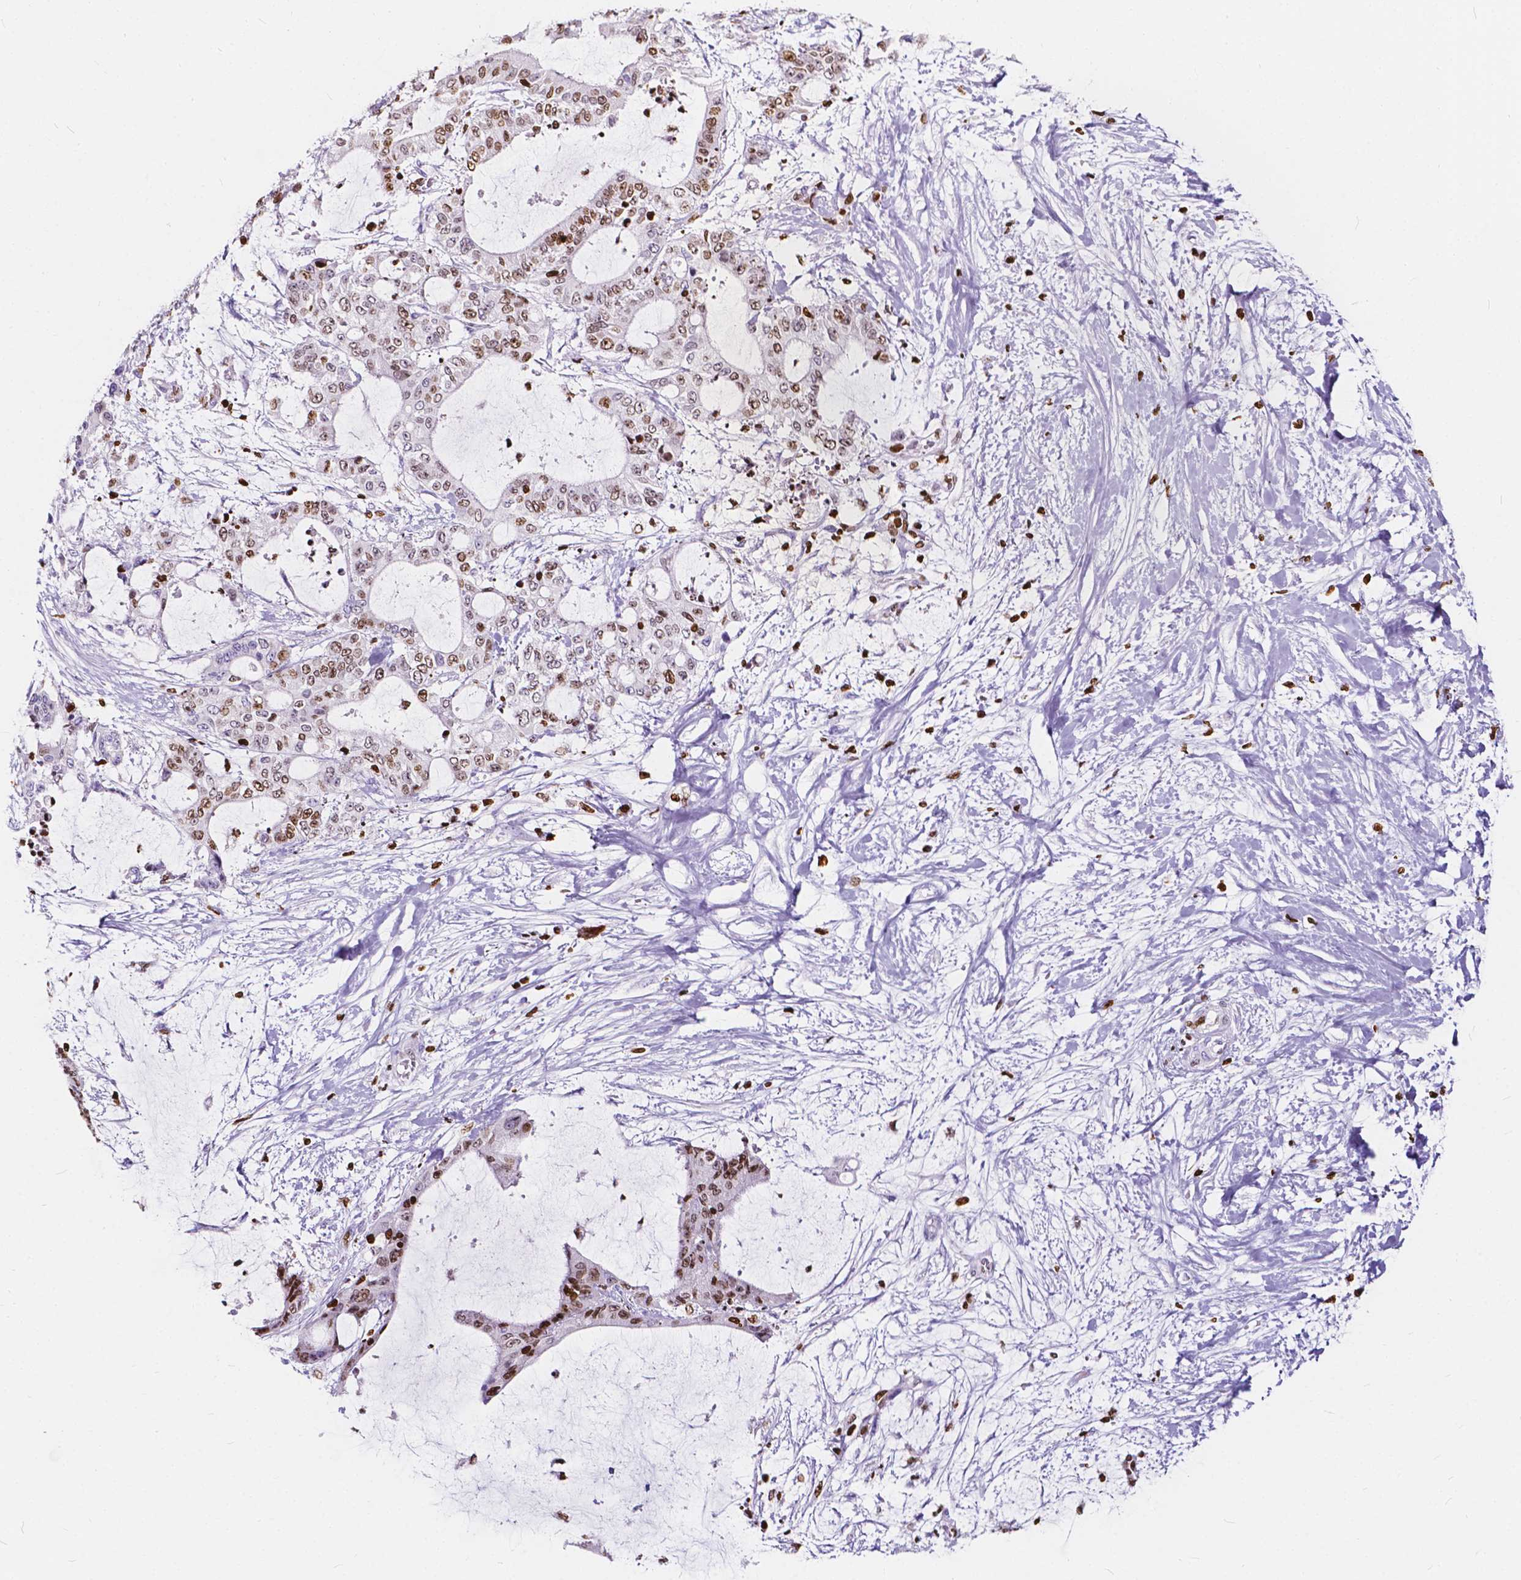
{"staining": {"intensity": "strong", "quantity": "25%-75%", "location": "nuclear"}, "tissue": "liver cancer", "cell_type": "Tumor cells", "image_type": "cancer", "snomed": [{"axis": "morphology", "description": "Cholangiocarcinoma"}, {"axis": "topography", "description": "Liver"}], "caption": "DAB (3,3'-diaminobenzidine) immunohistochemical staining of human liver cancer (cholangiocarcinoma) exhibits strong nuclear protein staining in about 25%-75% of tumor cells. The protein is shown in brown color, while the nuclei are stained blue.", "gene": "CBY3", "patient": {"sex": "female", "age": 73}}